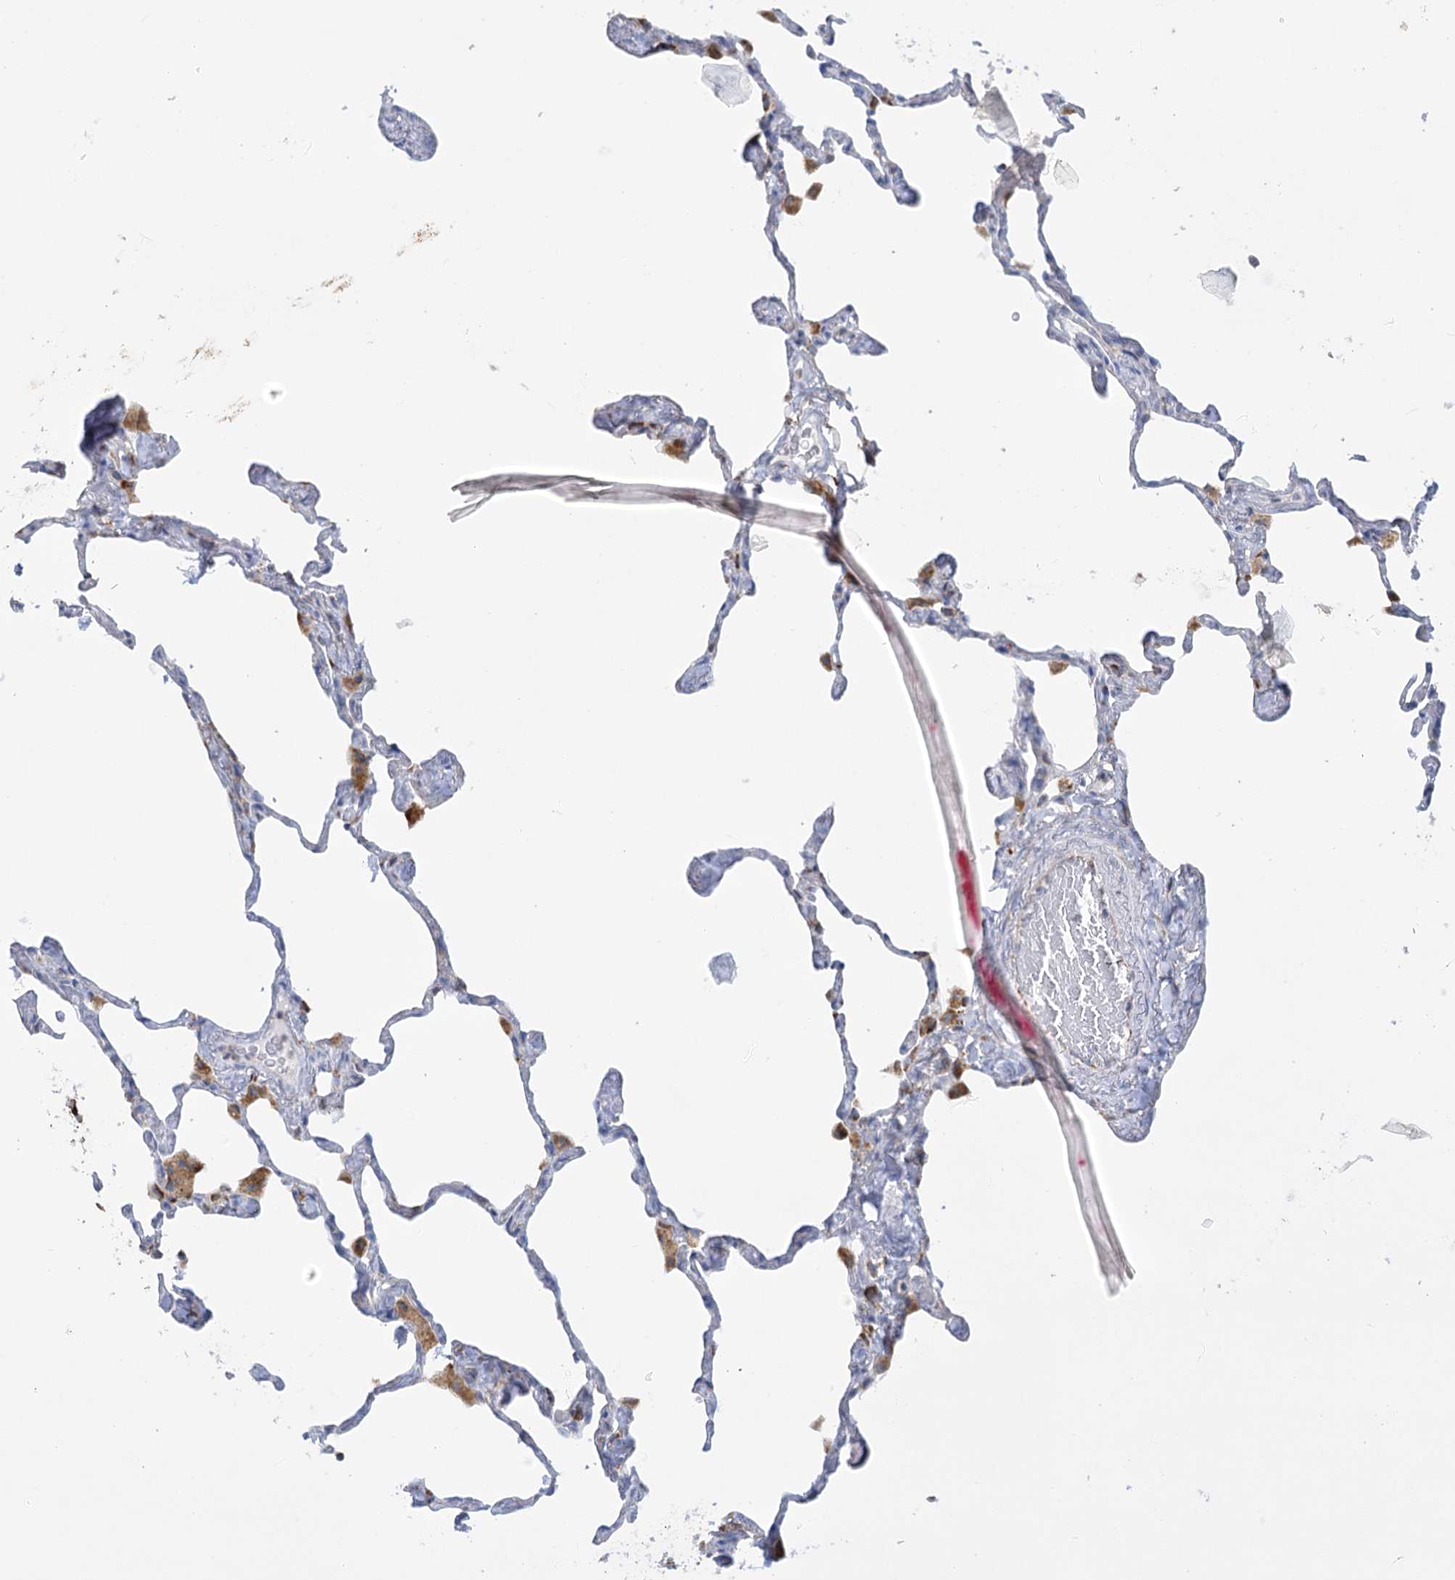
{"staining": {"intensity": "negative", "quantity": "none", "location": "none"}, "tissue": "lung", "cell_type": "Alveolar cells", "image_type": "normal", "snomed": [{"axis": "morphology", "description": "Normal tissue, NOS"}, {"axis": "topography", "description": "Lung"}], "caption": "This histopathology image is of benign lung stained with immunohistochemistry to label a protein in brown with the nuclei are counter-stained blue. There is no staining in alveolar cells.", "gene": "DHTKD1", "patient": {"sex": "male", "age": 65}}